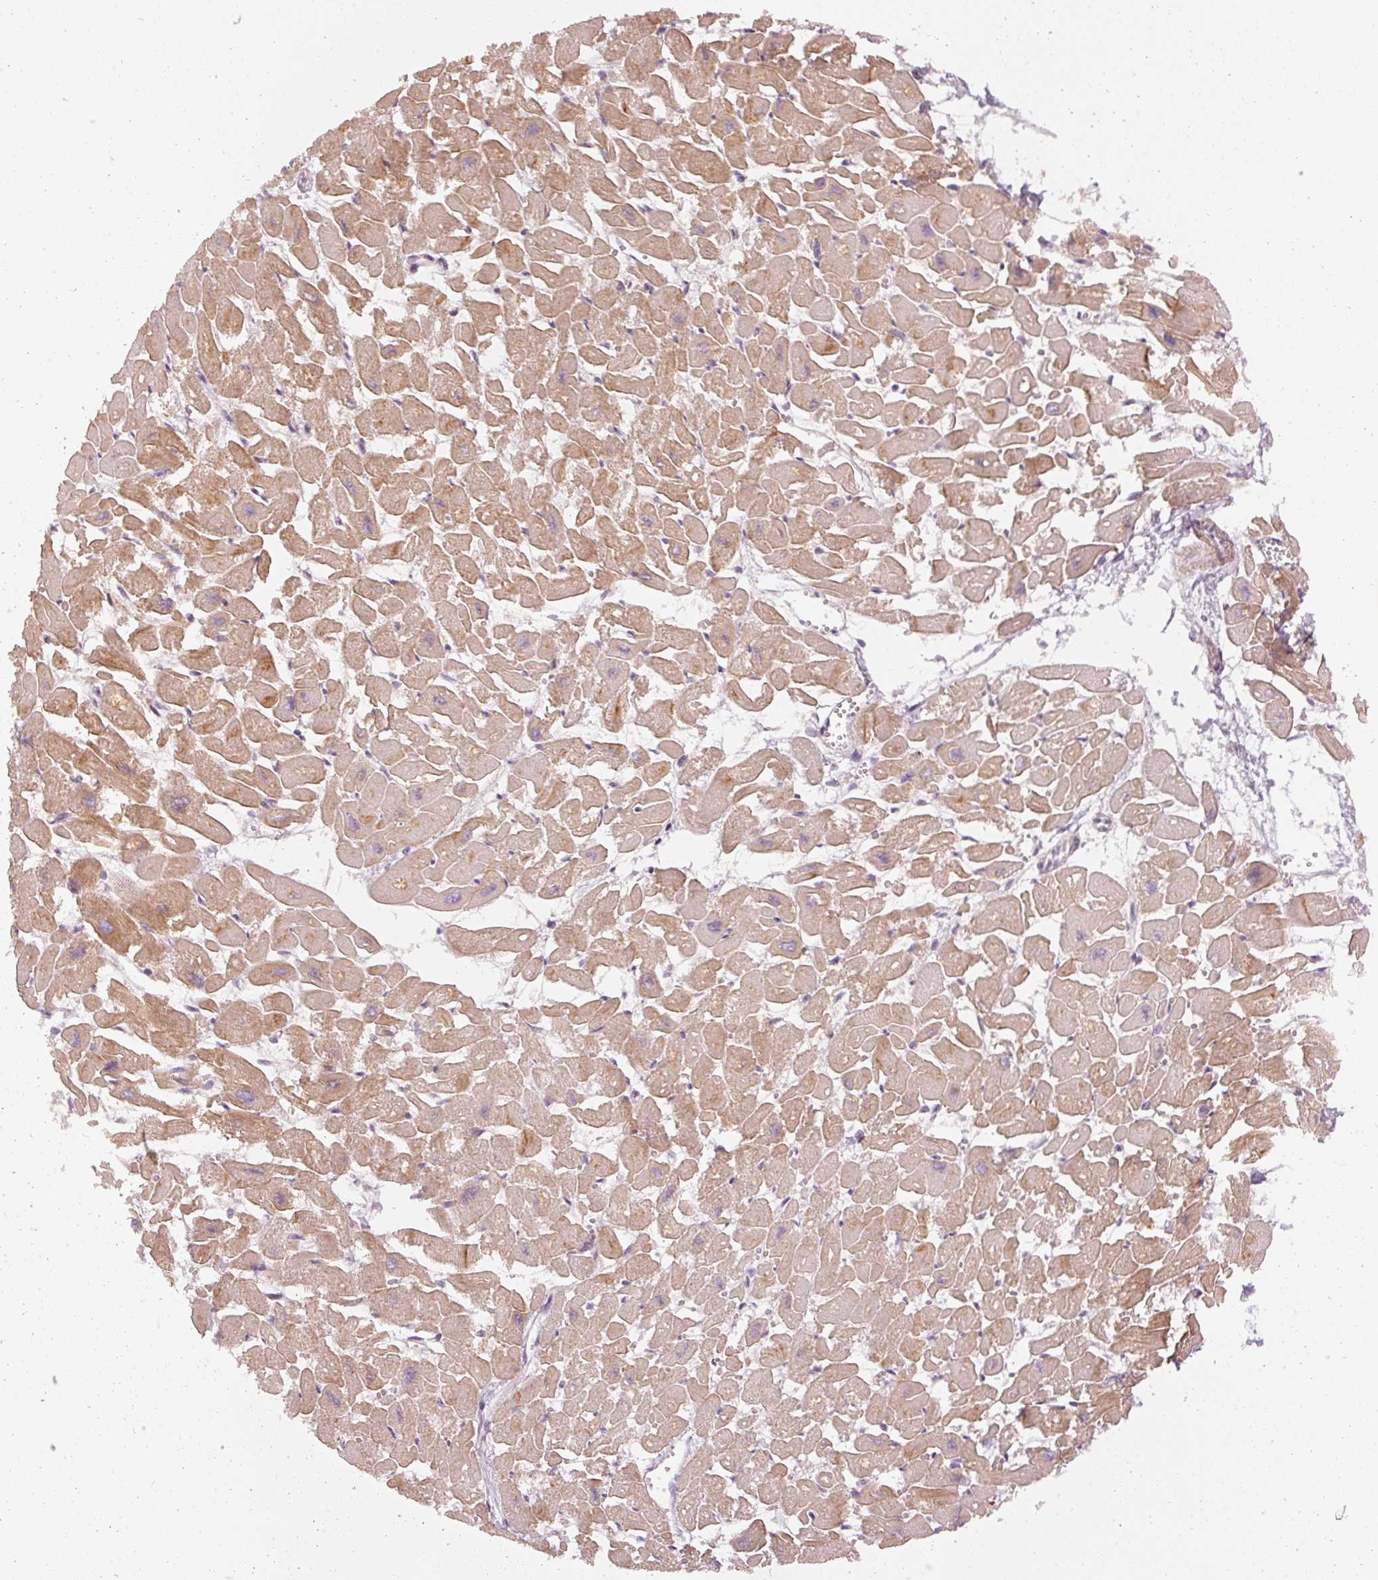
{"staining": {"intensity": "moderate", "quantity": ">75%", "location": "cytoplasmic/membranous"}, "tissue": "heart muscle", "cell_type": "Cardiomyocytes", "image_type": "normal", "snomed": [{"axis": "morphology", "description": "Normal tissue, NOS"}, {"axis": "topography", "description": "Heart"}], "caption": "High-magnification brightfield microscopy of normal heart muscle stained with DAB (brown) and counterstained with hematoxylin (blue). cardiomyocytes exhibit moderate cytoplasmic/membranous expression is present in approximately>75% of cells.", "gene": "DAPP1", "patient": {"sex": "male", "age": 54}}